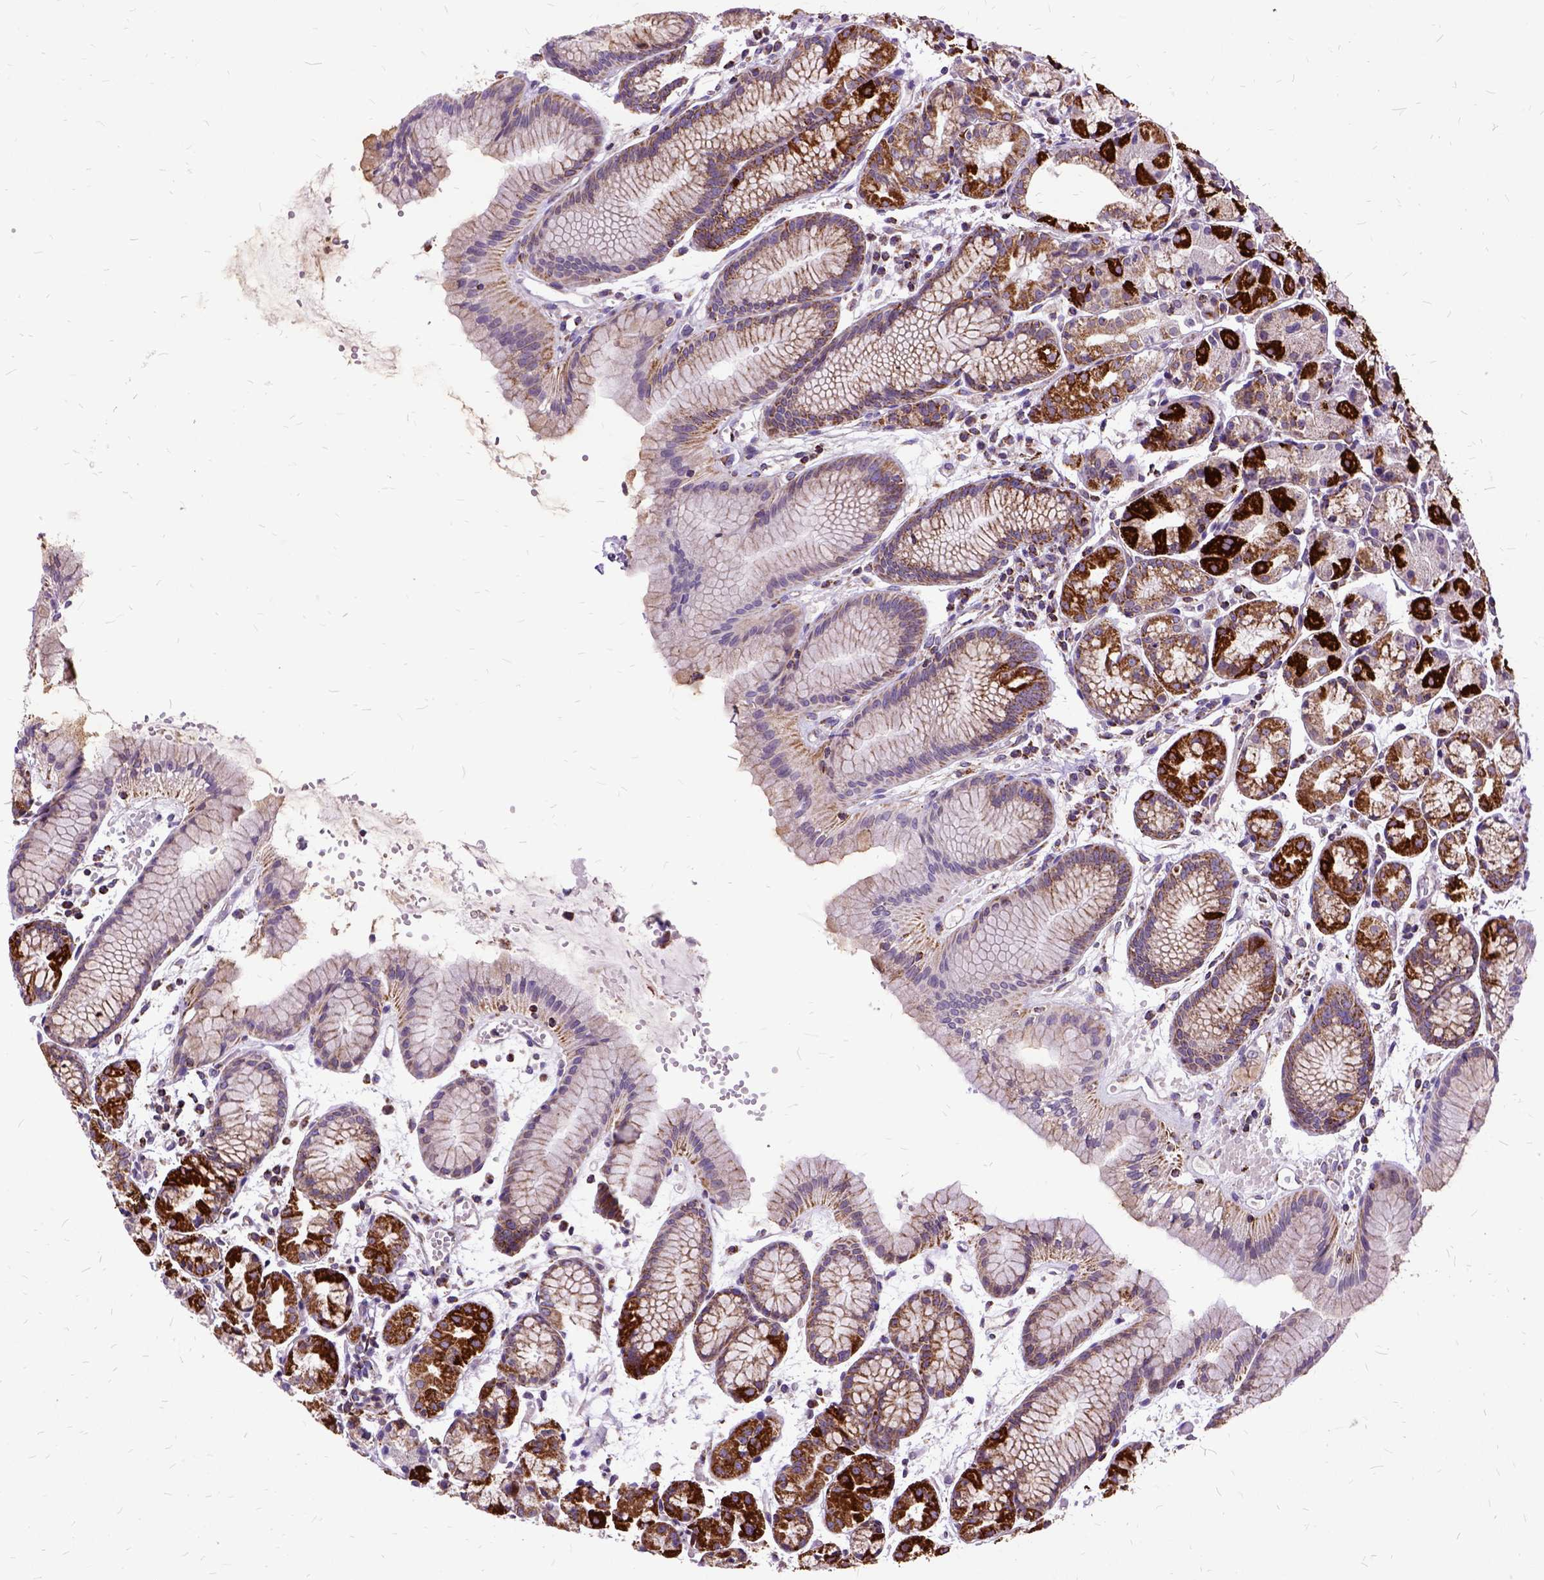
{"staining": {"intensity": "strong", "quantity": "25%-75%", "location": "cytoplasmic/membranous"}, "tissue": "stomach", "cell_type": "Glandular cells", "image_type": "normal", "snomed": [{"axis": "morphology", "description": "Normal tissue, NOS"}, {"axis": "topography", "description": "Stomach, upper"}], "caption": "Protein staining by immunohistochemistry (IHC) exhibits strong cytoplasmic/membranous expression in approximately 25%-75% of glandular cells in unremarkable stomach. (DAB = brown stain, brightfield microscopy at high magnification).", "gene": "OXCT1", "patient": {"sex": "male", "age": 47}}